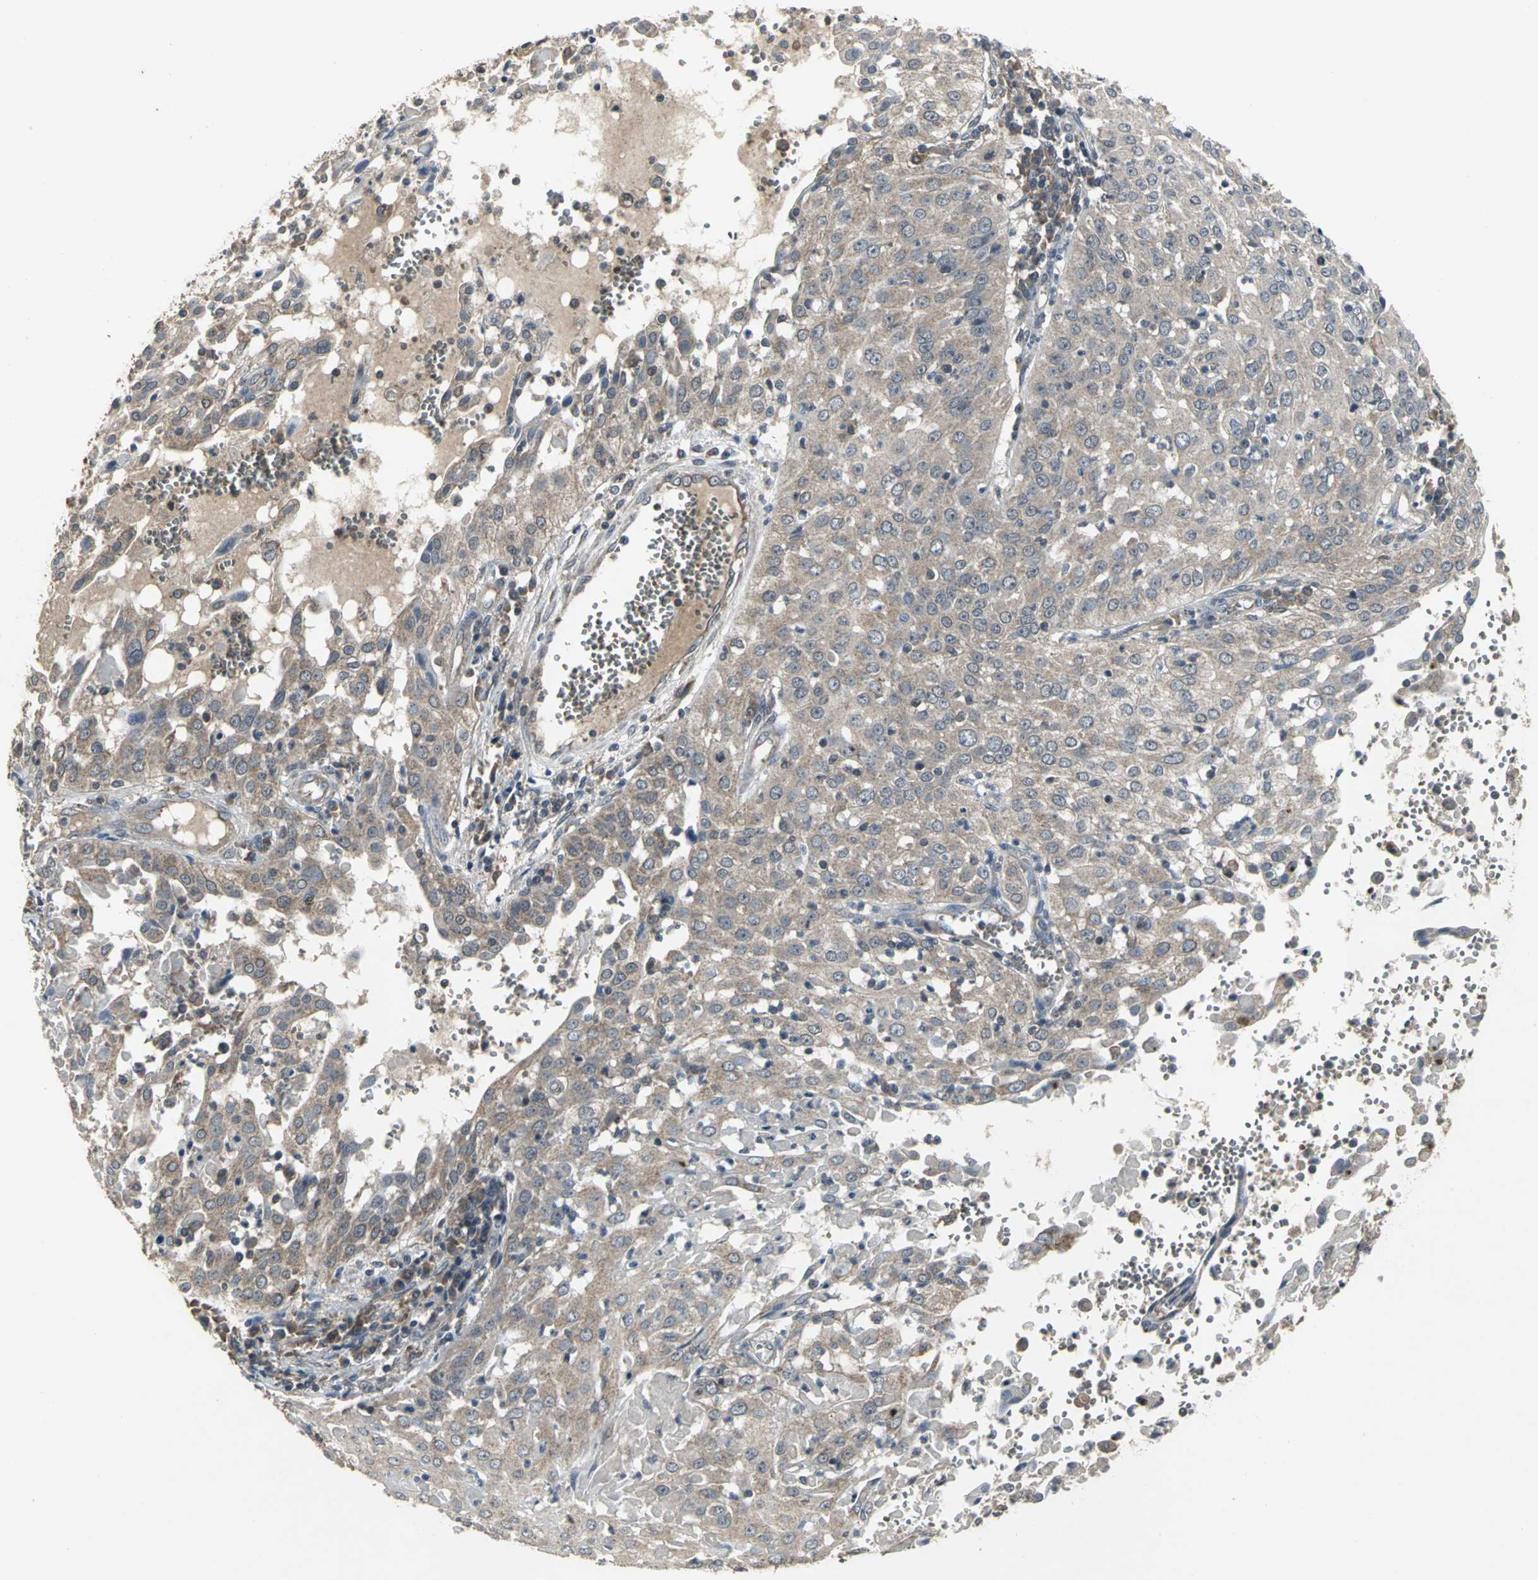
{"staining": {"intensity": "weak", "quantity": ">75%", "location": "cytoplasmic/membranous"}, "tissue": "cervical cancer", "cell_type": "Tumor cells", "image_type": "cancer", "snomed": [{"axis": "morphology", "description": "Squamous cell carcinoma, NOS"}, {"axis": "topography", "description": "Cervix"}], "caption": "This photomicrograph displays cervical cancer (squamous cell carcinoma) stained with immunohistochemistry (IHC) to label a protein in brown. The cytoplasmic/membranous of tumor cells show weak positivity for the protein. Nuclei are counter-stained blue.", "gene": "KEAP1", "patient": {"sex": "female", "age": 39}}